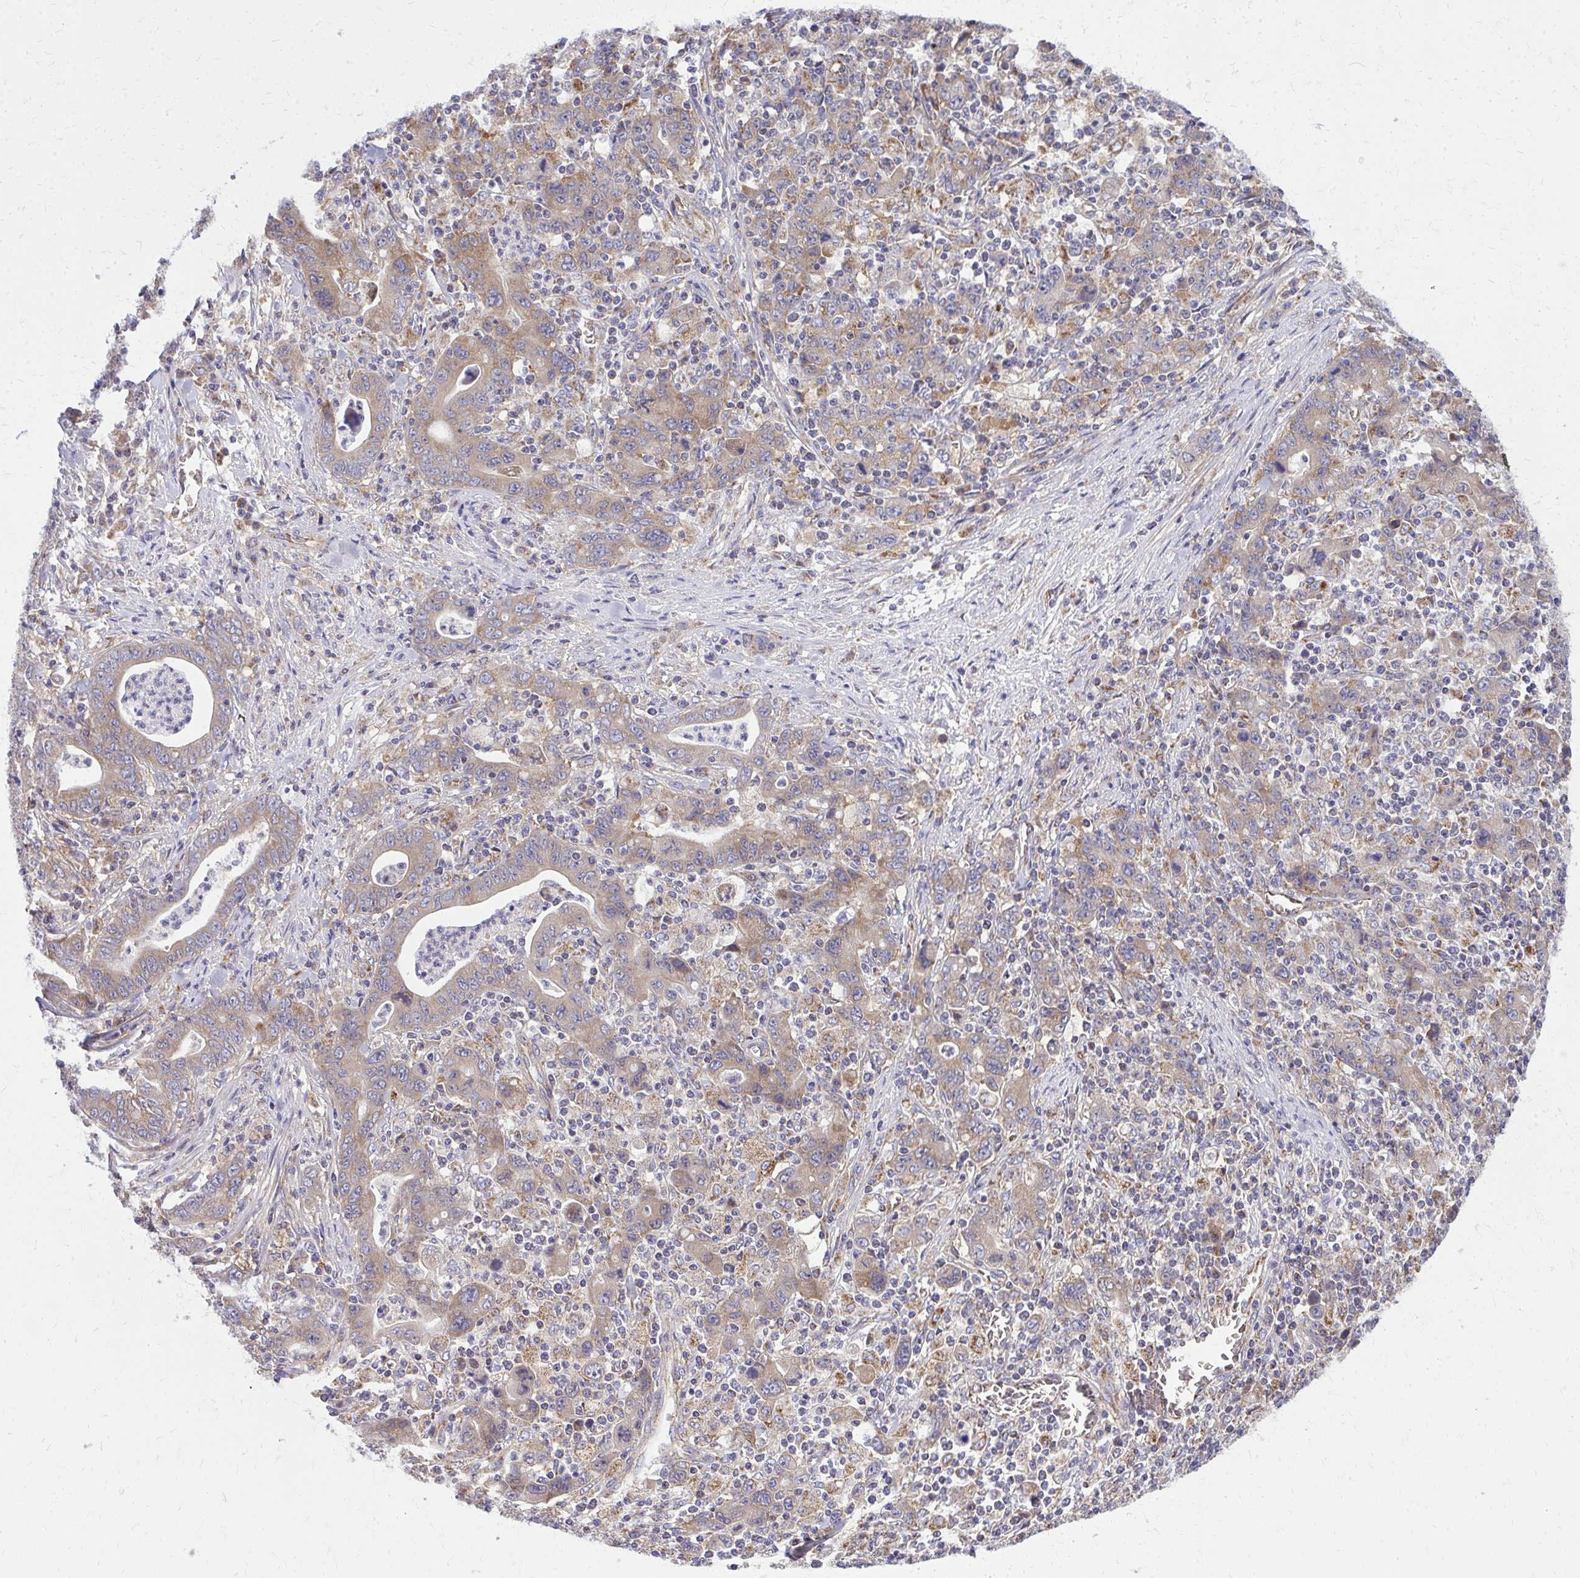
{"staining": {"intensity": "weak", "quantity": "25%-75%", "location": "cytoplasmic/membranous"}, "tissue": "stomach cancer", "cell_type": "Tumor cells", "image_type": "cancer", "snomed": [{"axis": "morphology", "description": "Adenocarcinoma, NOS"}, {"axis": "topography", "description": "Stomach, upper"}], "caption": "Protein analysis of adenocarcinoma (stomach) tissue displays weak cytoplasmic/membranous staining in approximately 25%-75% of tumor cells.", "gene": "PDK4", "patient": {"sex": "male", "age": 69}}